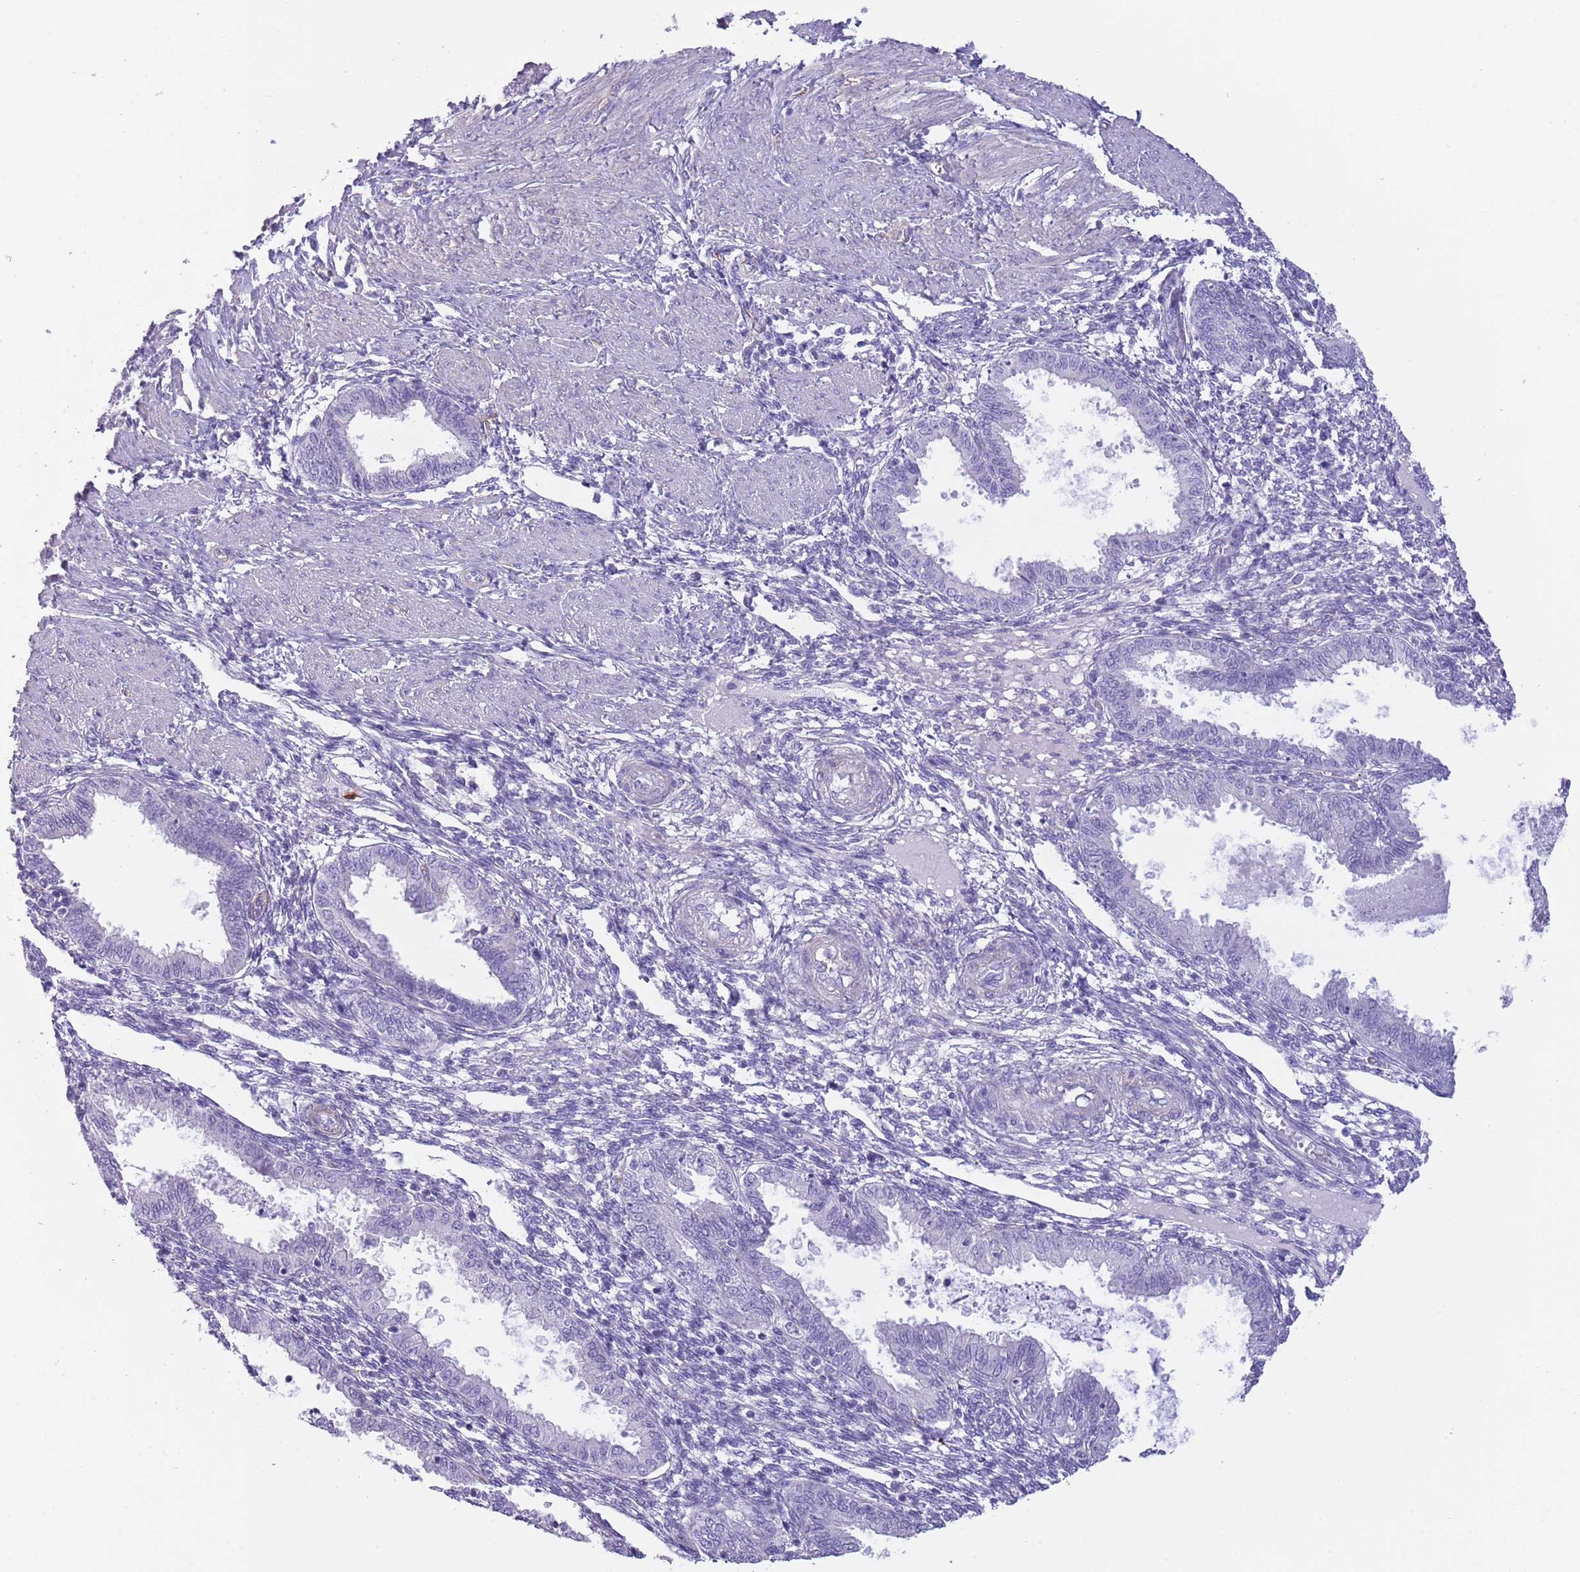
{"staining": {"intensity": "negative", "quantity": "none", "location": "none"}, "tissue": "endometrium", "cell_type": "Cells in endometrial stroma", "image_type": "normal", "snomed": [{"axis": "morphology", "description": "Normal tissue, NOS"}, {"axis": "topography", "description": "Endometrium"}], "caption": "Immunohistochemistry of benign endometrium exhibits no expression in cells in endometrial stroma.", "gene": "TSGA13", "patient": {"sex": "female", "age": 33}}